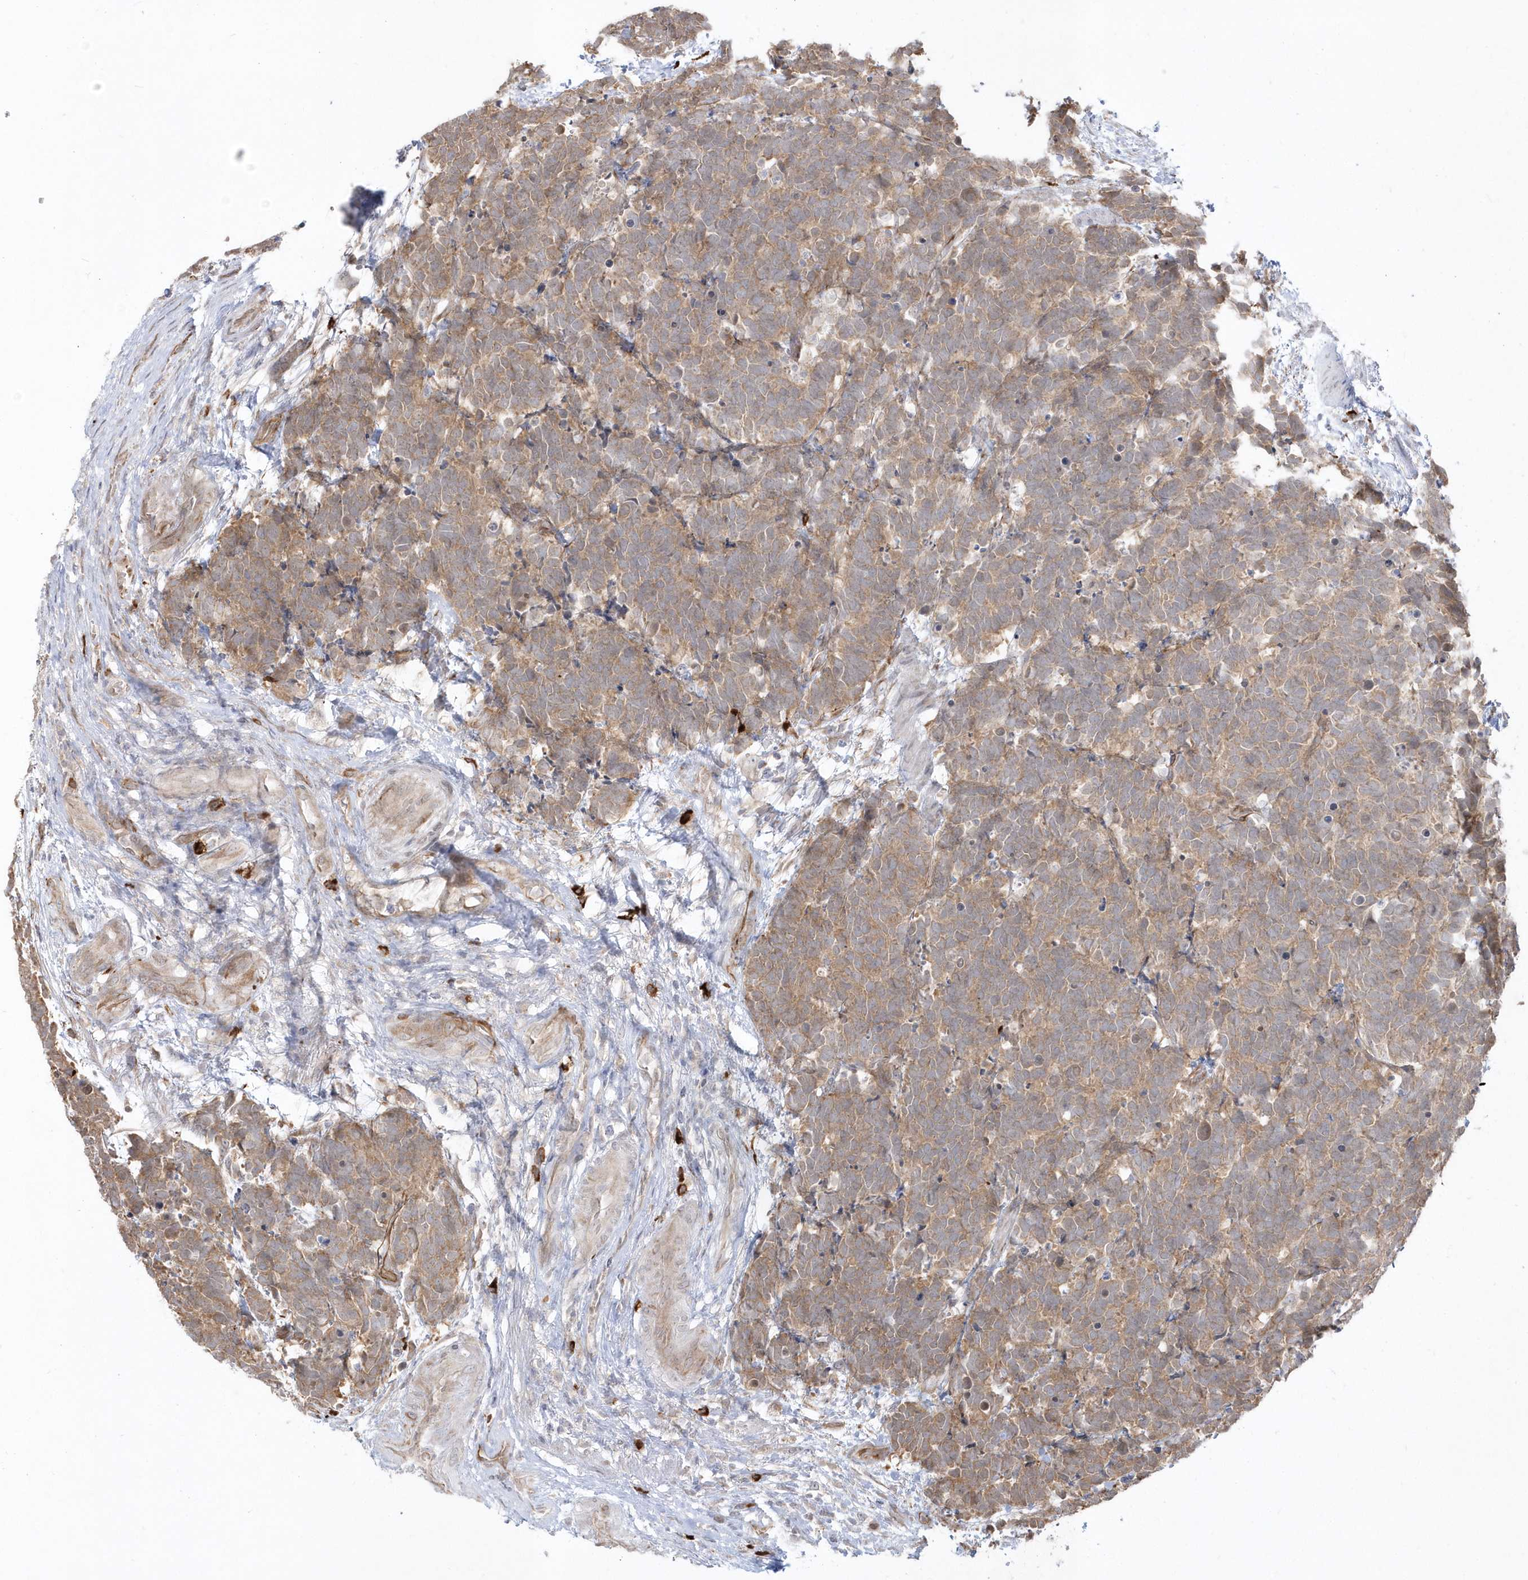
{"staining": {"intensity": "moderate", "quantity": ">75%", "location": "cytoplasmic/membranous"}, "tissue": "carcinoid", "cell_type": "Tumor cells", "image_type": "cancer", "snomed": [{"axis": "morphology", "description": "Carcinoma, NOS"}, {"axis": "morphology", "description": "Carcinoid, malignant, NOS"}, {"axis": "topography", "description": "Urinary bladder"}], "caption": "Protein analysis of carcinoid tissue displays moderate cytoplasmic/membranous positivity in approximately >75% of tumor cells. The protein is stained brown, and the nuclei are stained in blue (DAB (3,3'-diaminobenzidine) IHC with brightfield microscopy, high magnification).", "gene": "DHX57", "patient": {"sex": "male", "age": 57}}